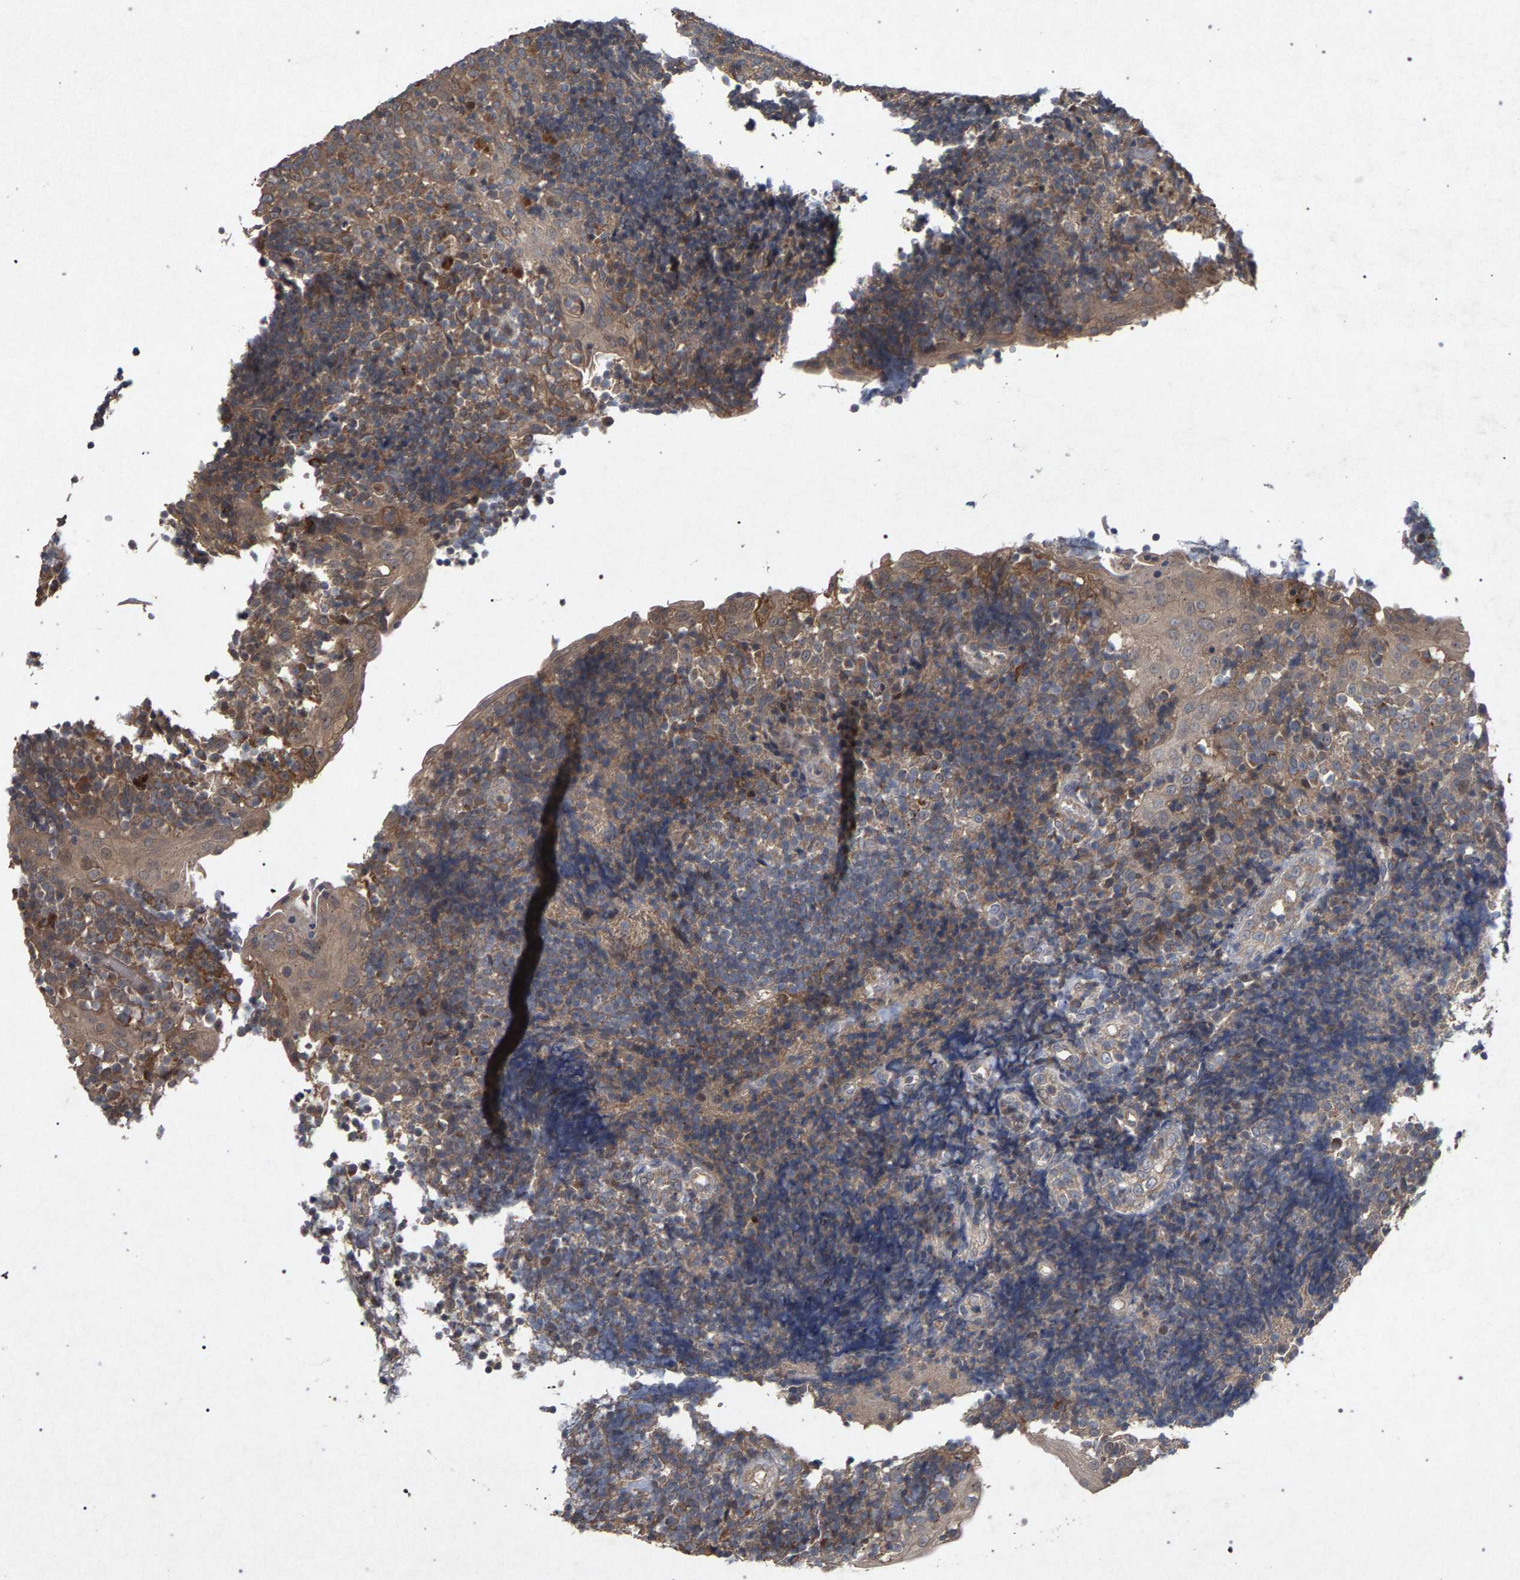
{"staining": {"intensity": "moderate", "quantity": "<25%", "location": "cytoplasmic/membranous"}, "tissue": "tonsil", "cell_type": "Germinal center cells", "image_type": "normal", "snomed": [{"axis": "morphology", "description": "Normal tissue, NOS"}, {"axis": "topography", "description": "Tonsil"}], "caption": "Moderate cytoplasmic/membranous staining is identified in about <25% of germinal center cells in benign tonsil. (DAB = brown stain, brightfield microscopy at high magnification).", "gene": "SLC4A4", "patient": {"sex": "female", "age": 40}}